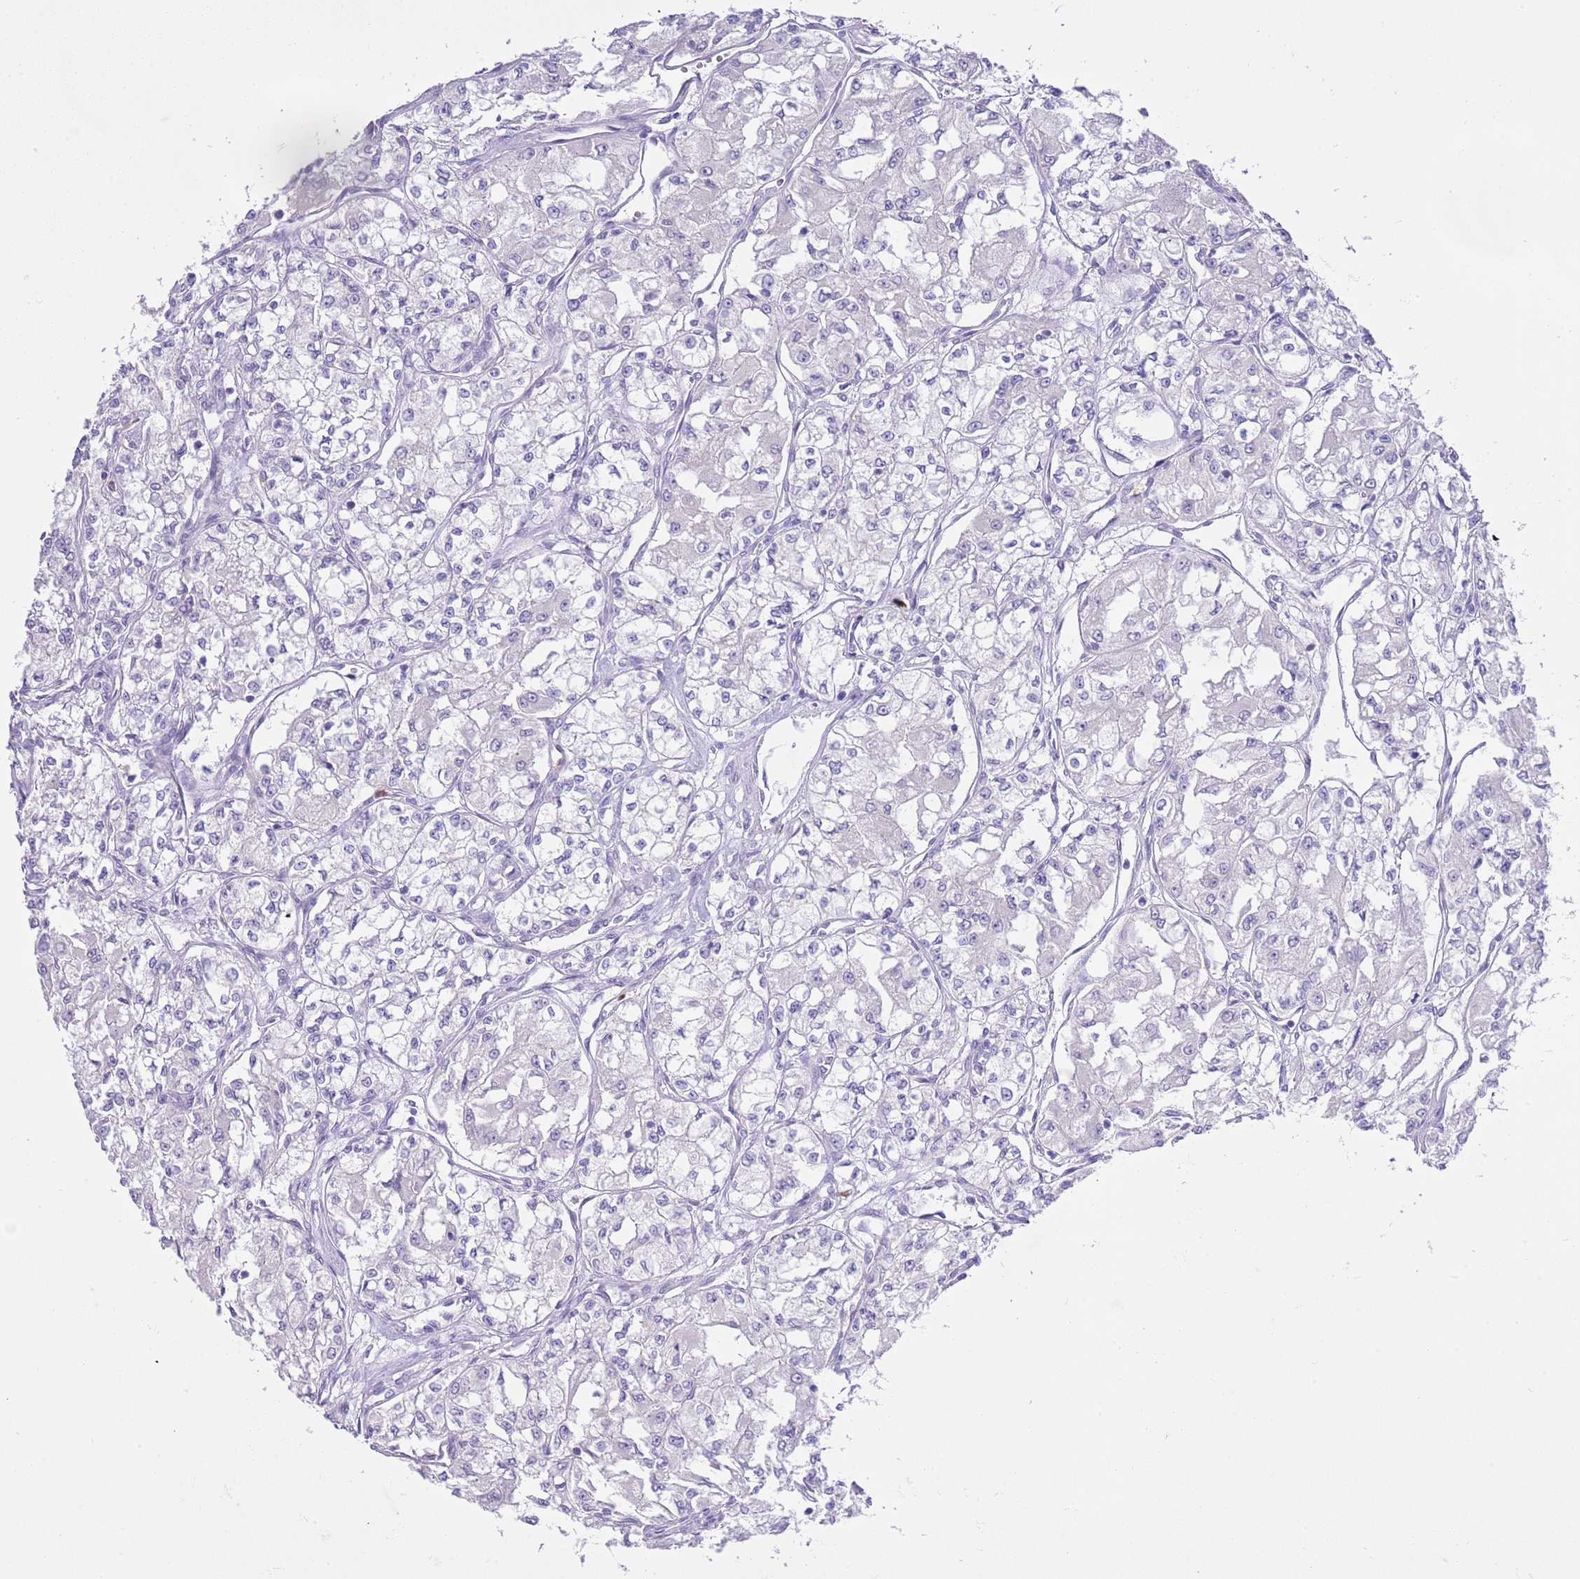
{"staining": {"intensity": "negative", "quantity": "none", "location": "none"}, "tissue": "renal cancer", "cell_type": "Tumor cells", "image_type": "cancer", "snomed": [{"axis": "morphology", "description": "Adenocarcinoma, NOS"}, {"axis": "topography", "description": "Kidney"}], "caption": "Photomicrograph shows no significant protein expression in tumor cells of adenocarcinoma (renal).", "gene": "OR2Z1", "patient": {"sex": "male", "age": 59}}